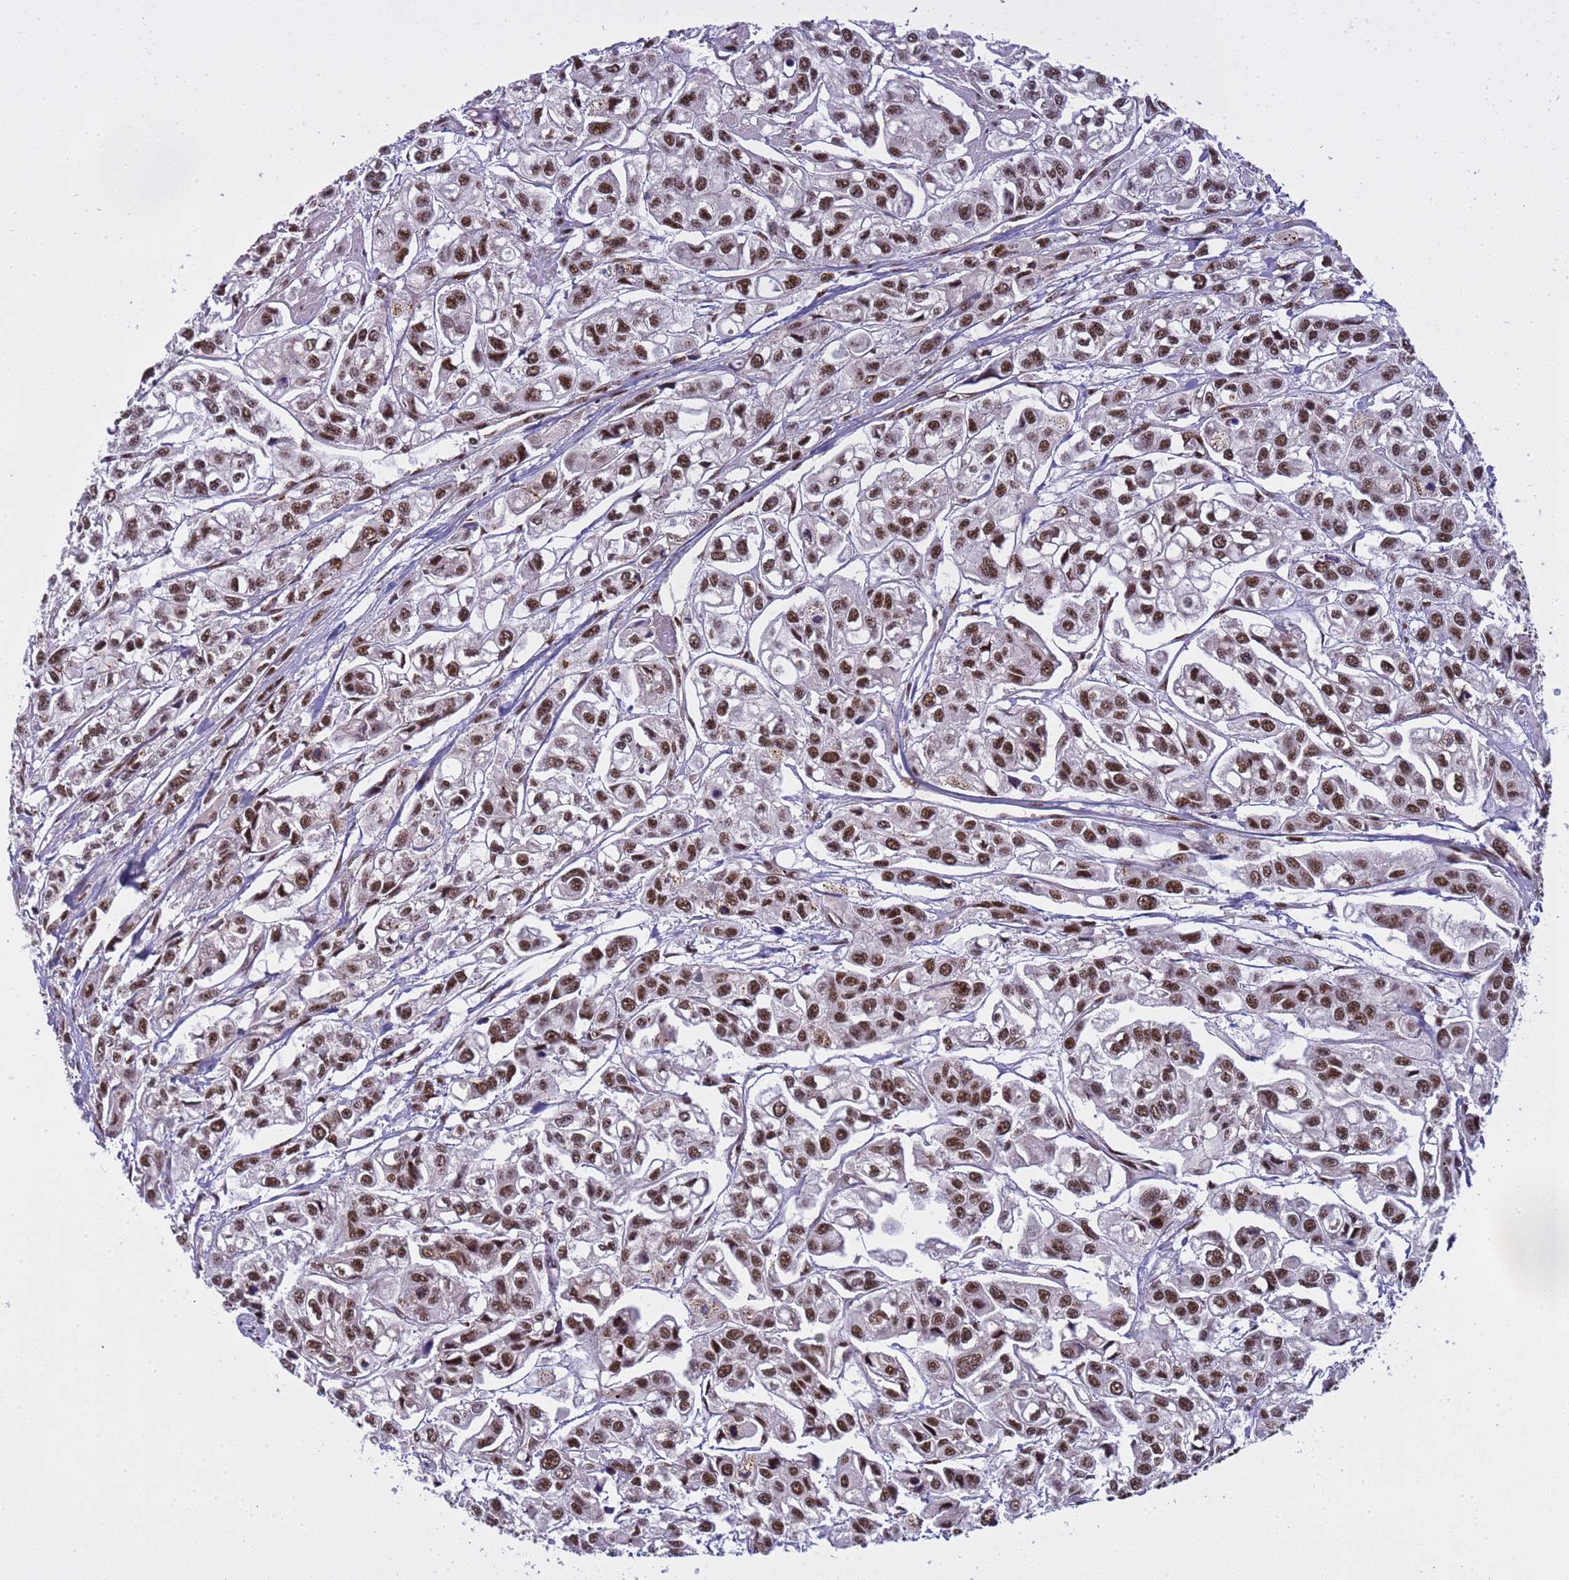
{"staining": {"intensity": "strong", "quantity": ">75%", "location": "nuclear"}, "tissue": "urothelial cancer", "cell_type": "Tumor cells", "image_type": "cancer", "snomed": [{"axis": "morphology", "description": "Urothelial carcinoma, High grade"}, {"axis": "topography", "description": "Urinary bladder"}], "caption": "Urothelial cancer tissue reveals strong nuclear positivity in approximately >75% of tumor cells", "gene": "EMC2", "patient": {"sex": "male", "age": 67}}